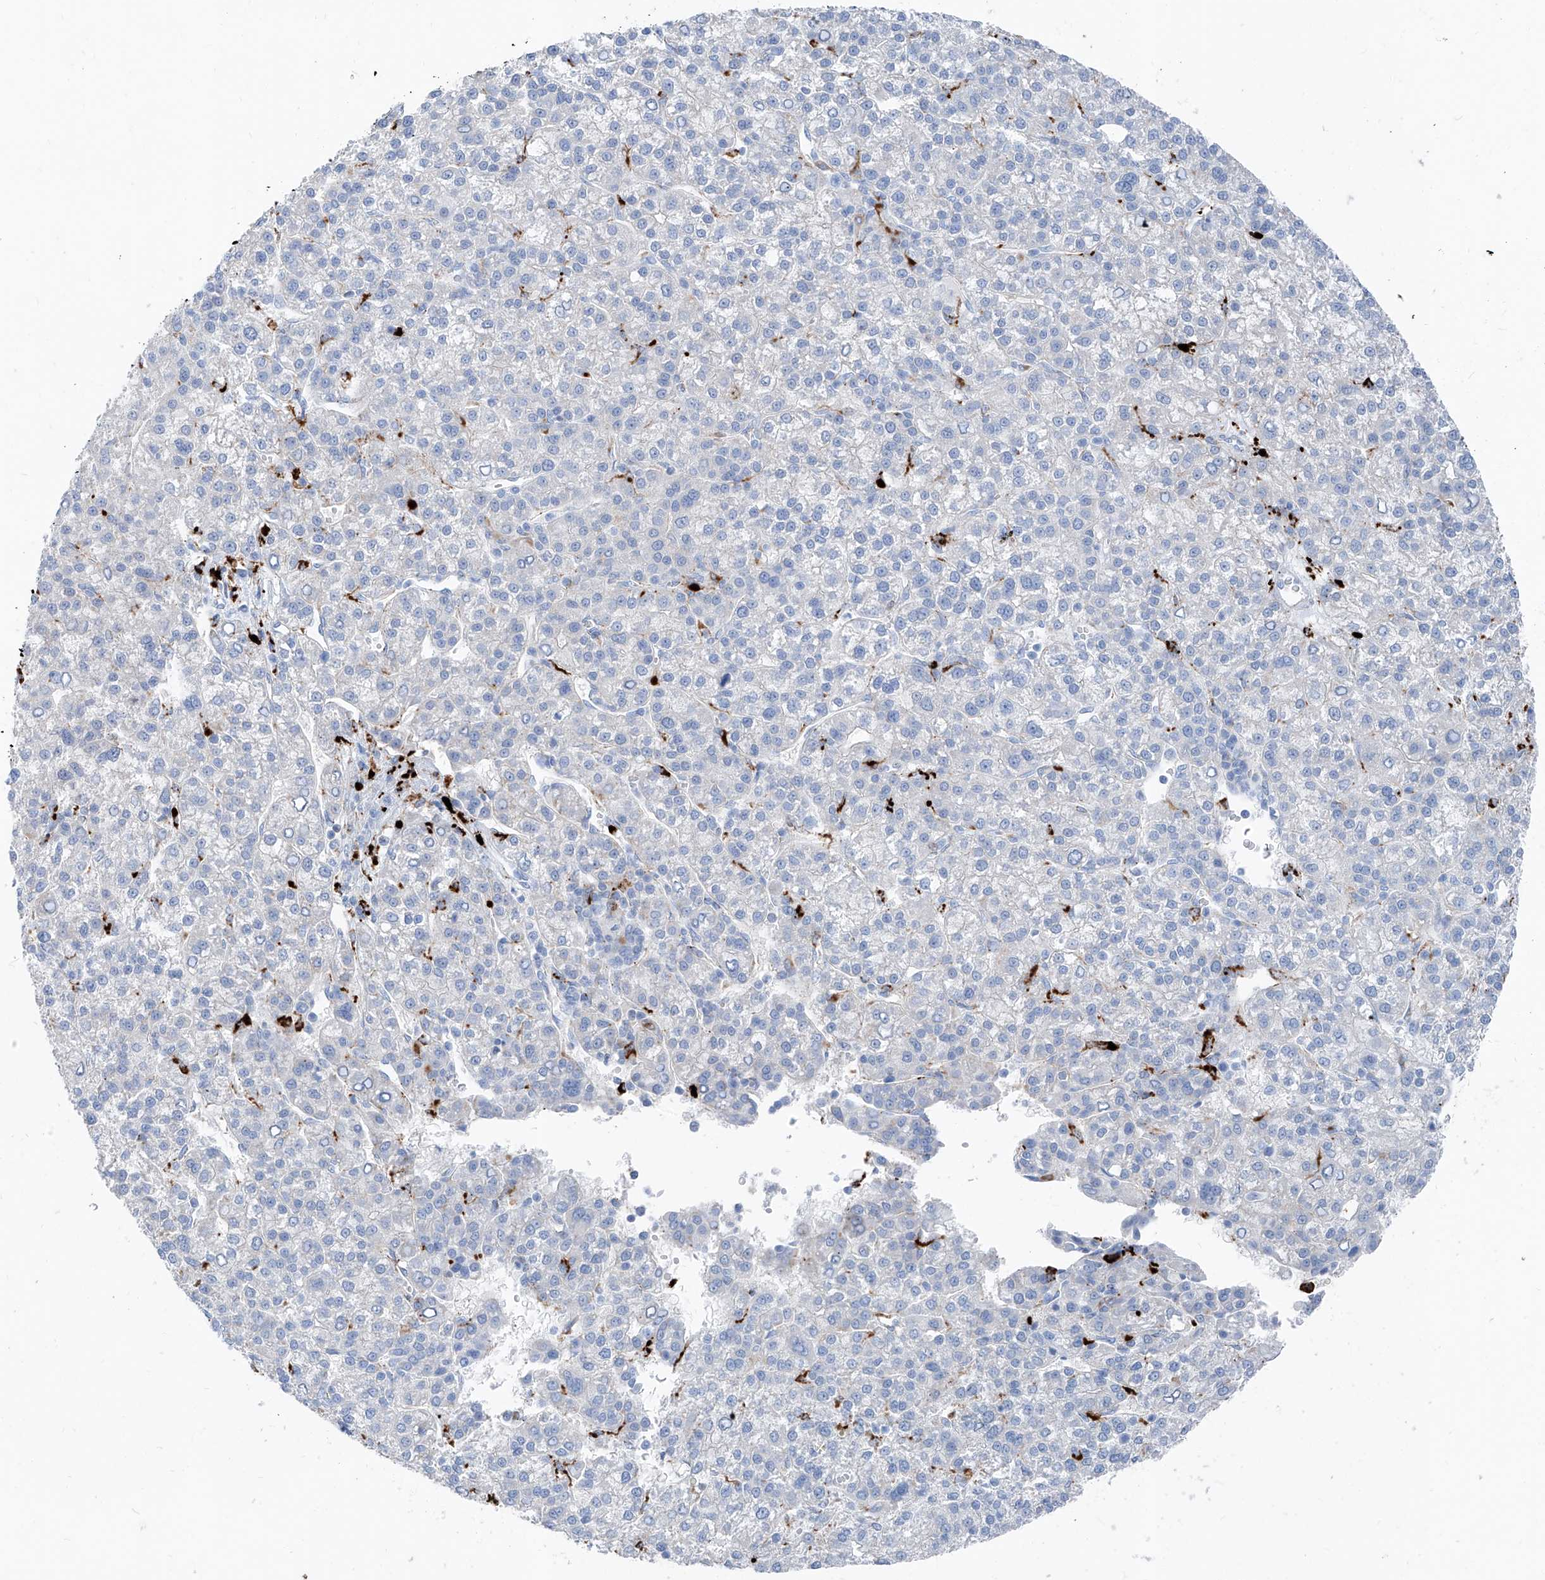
{"staining": {"intensity": "negative", "quantity": "none", "location": "none"}, "tissue": "liver cancer", "cell_type": "Tumor cells", "image_type": "cancer", "snomed": [{"axis": "morphology", "description": "Carcinoma, Hepatocellular, NOS"}, {"axis": "topography", "description": "Liver"}], "caption": "Liver hepatocellular carcinoma stained for a protein using immunohistochemistry shows no positivity tumor cells.", "gene": "GPR137C", "patient": {"sex": "female", "age": 58}}